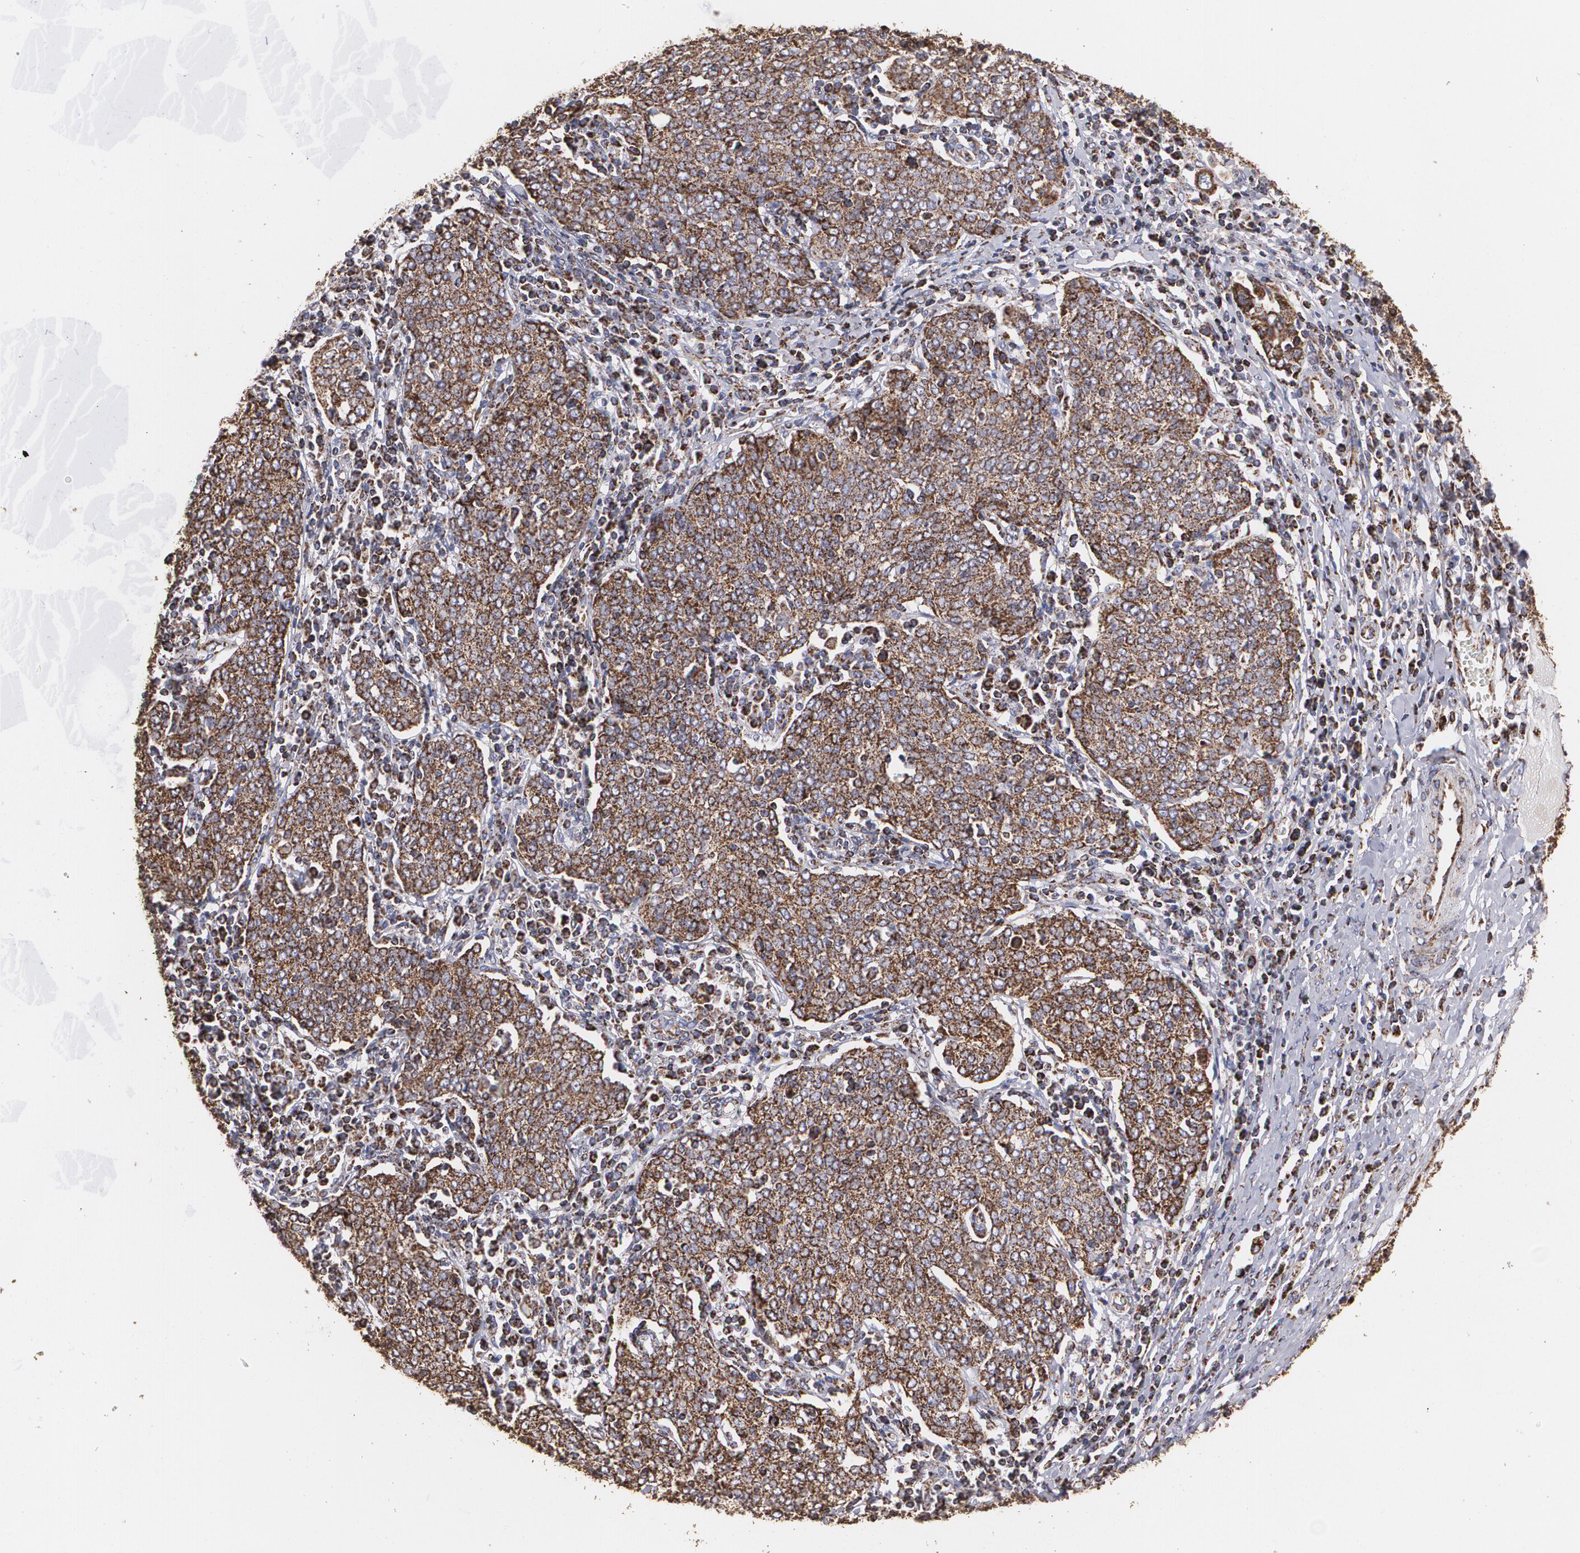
{"staining": {"intensity": "moderate", "quantity": ">75%", "location": "cytoplasmic/membranous"}, "tissue": "cervical cancer", "cell_type": "Tumor cells", "image_type": "cancer", "snomed": [{"axis": "morphology", "description": "Squamous cell carcinoma, NOS"}, {"axis": "topography", "description": "Cervix"}], "caption": "This photomicrograph reveals cervical squamous cell carcinoma stained with immunohistochemistry to label a protein in brown. The cytoplasmic/membranous of tumor cells show moderate positivity for the protein. Nuclei are counter-stained blue.", "gene": "HSPD1", "patient": {"sex": "female", "age": 40}}